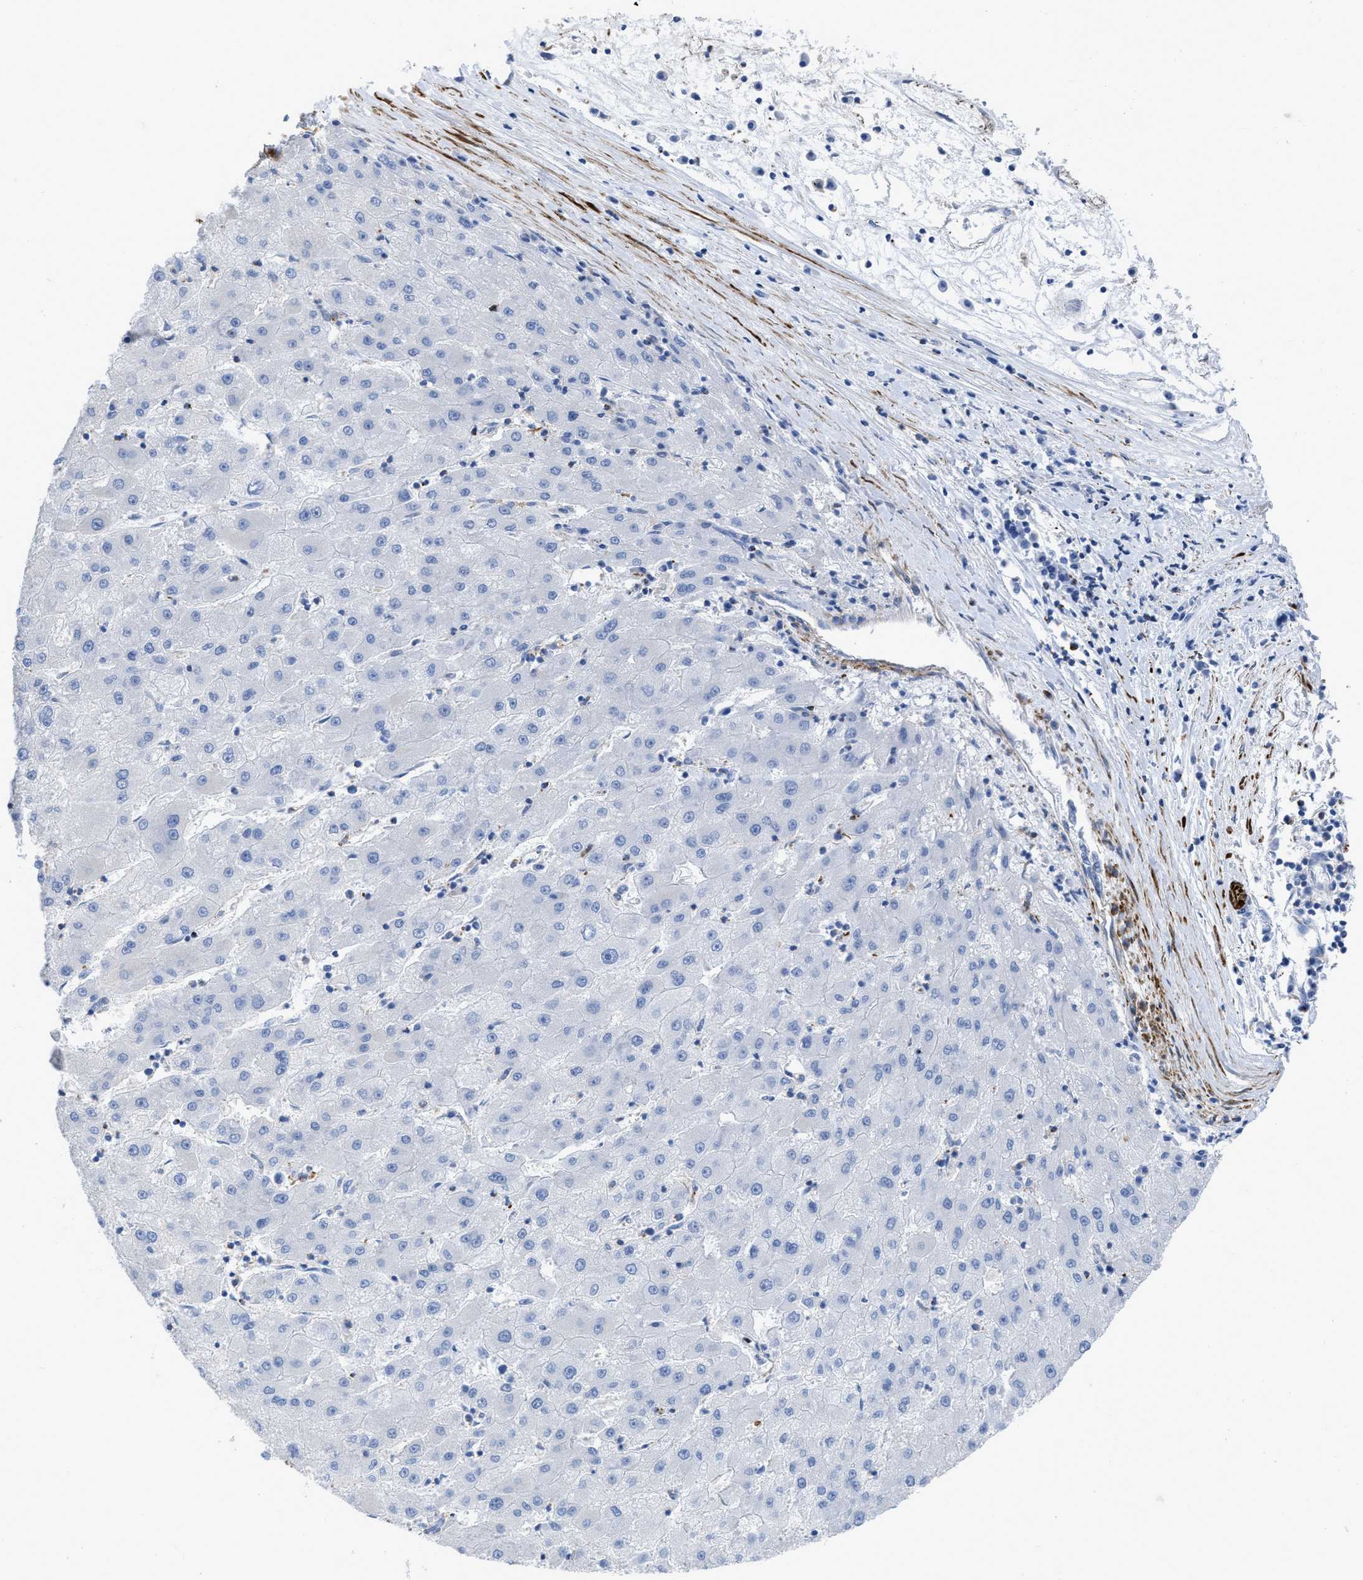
{"staining": {"intensity": "negative", "quantity": "none", "location": "none"}, "tissue": "liver cancer", "cell_type": "Tumor cells", "image_type": "cancer", "snomed": [{"axis": "morphology", "description": "Carcinoma, Hepatocellular, NOS"}, {"axis": "topography", "description": "Liver"}], "caption": "High power microscopy micrograph of an immunohistochemistry (IHC) histopathology image of liver cancer (hepatocellular carcinoma), revealing no significant positivity in tumor cells.", "gene": "PRMT2", "patient": {"sex": "male", "age": 72}}